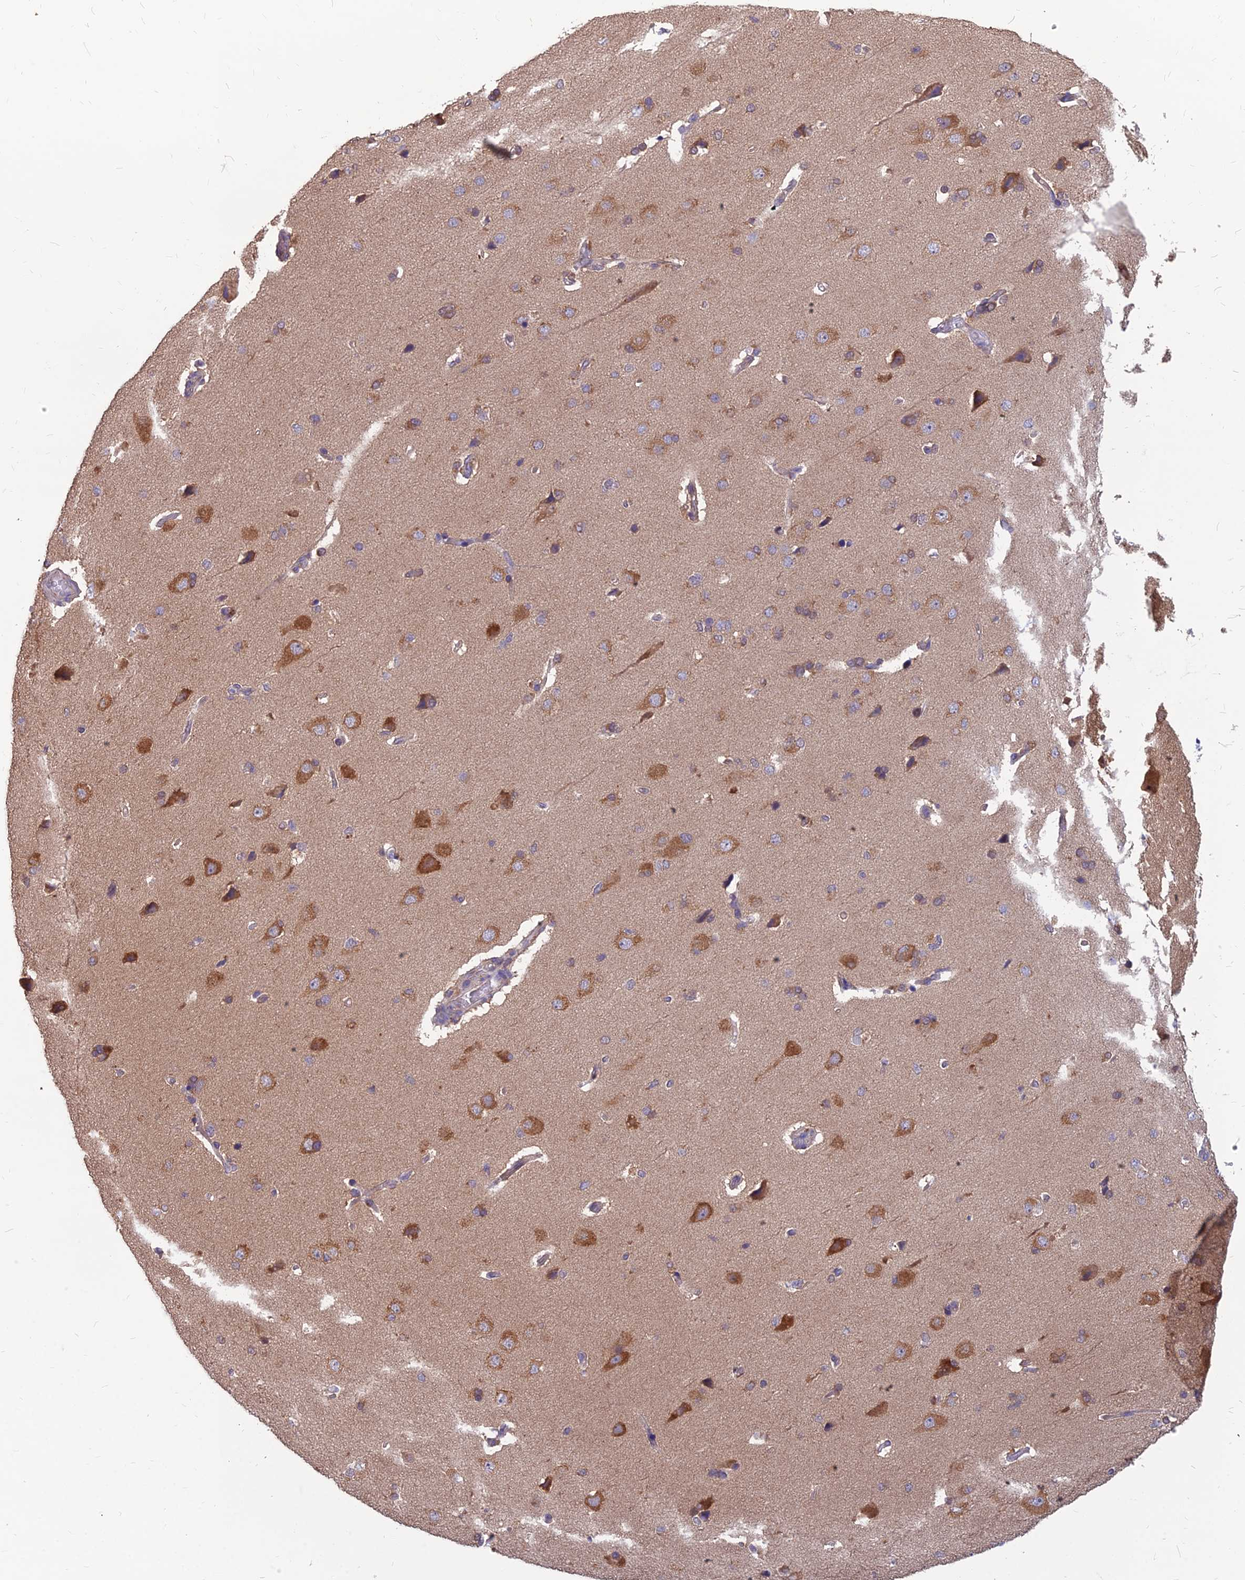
{"staining": {"intensity": "weak", "quantity": ">75%", "location": "cytoplasmic/membranous"}, "tissue": "cerebral cortex", "cell_type": "Endothelial cells", "image_type": "normal", "snomed": [{"axis": "morphology", "description": "Normal tissue, NOS"}, {"axis": "topography", "description": "Cerebral cortex"}], "caption": "Immunohistochemistry (IHC) micrograph of benign cerebral cortex: human cerebral cortex stained using immunohistochemistry shows low levels of weak protein expression localized specifically in the cytoplasmic/membranous of endothelial cells, appearing as a cytoplasmic/membranous brown color.", "gene": "MVD", "patient": {"sex": "male", "age": 62}}